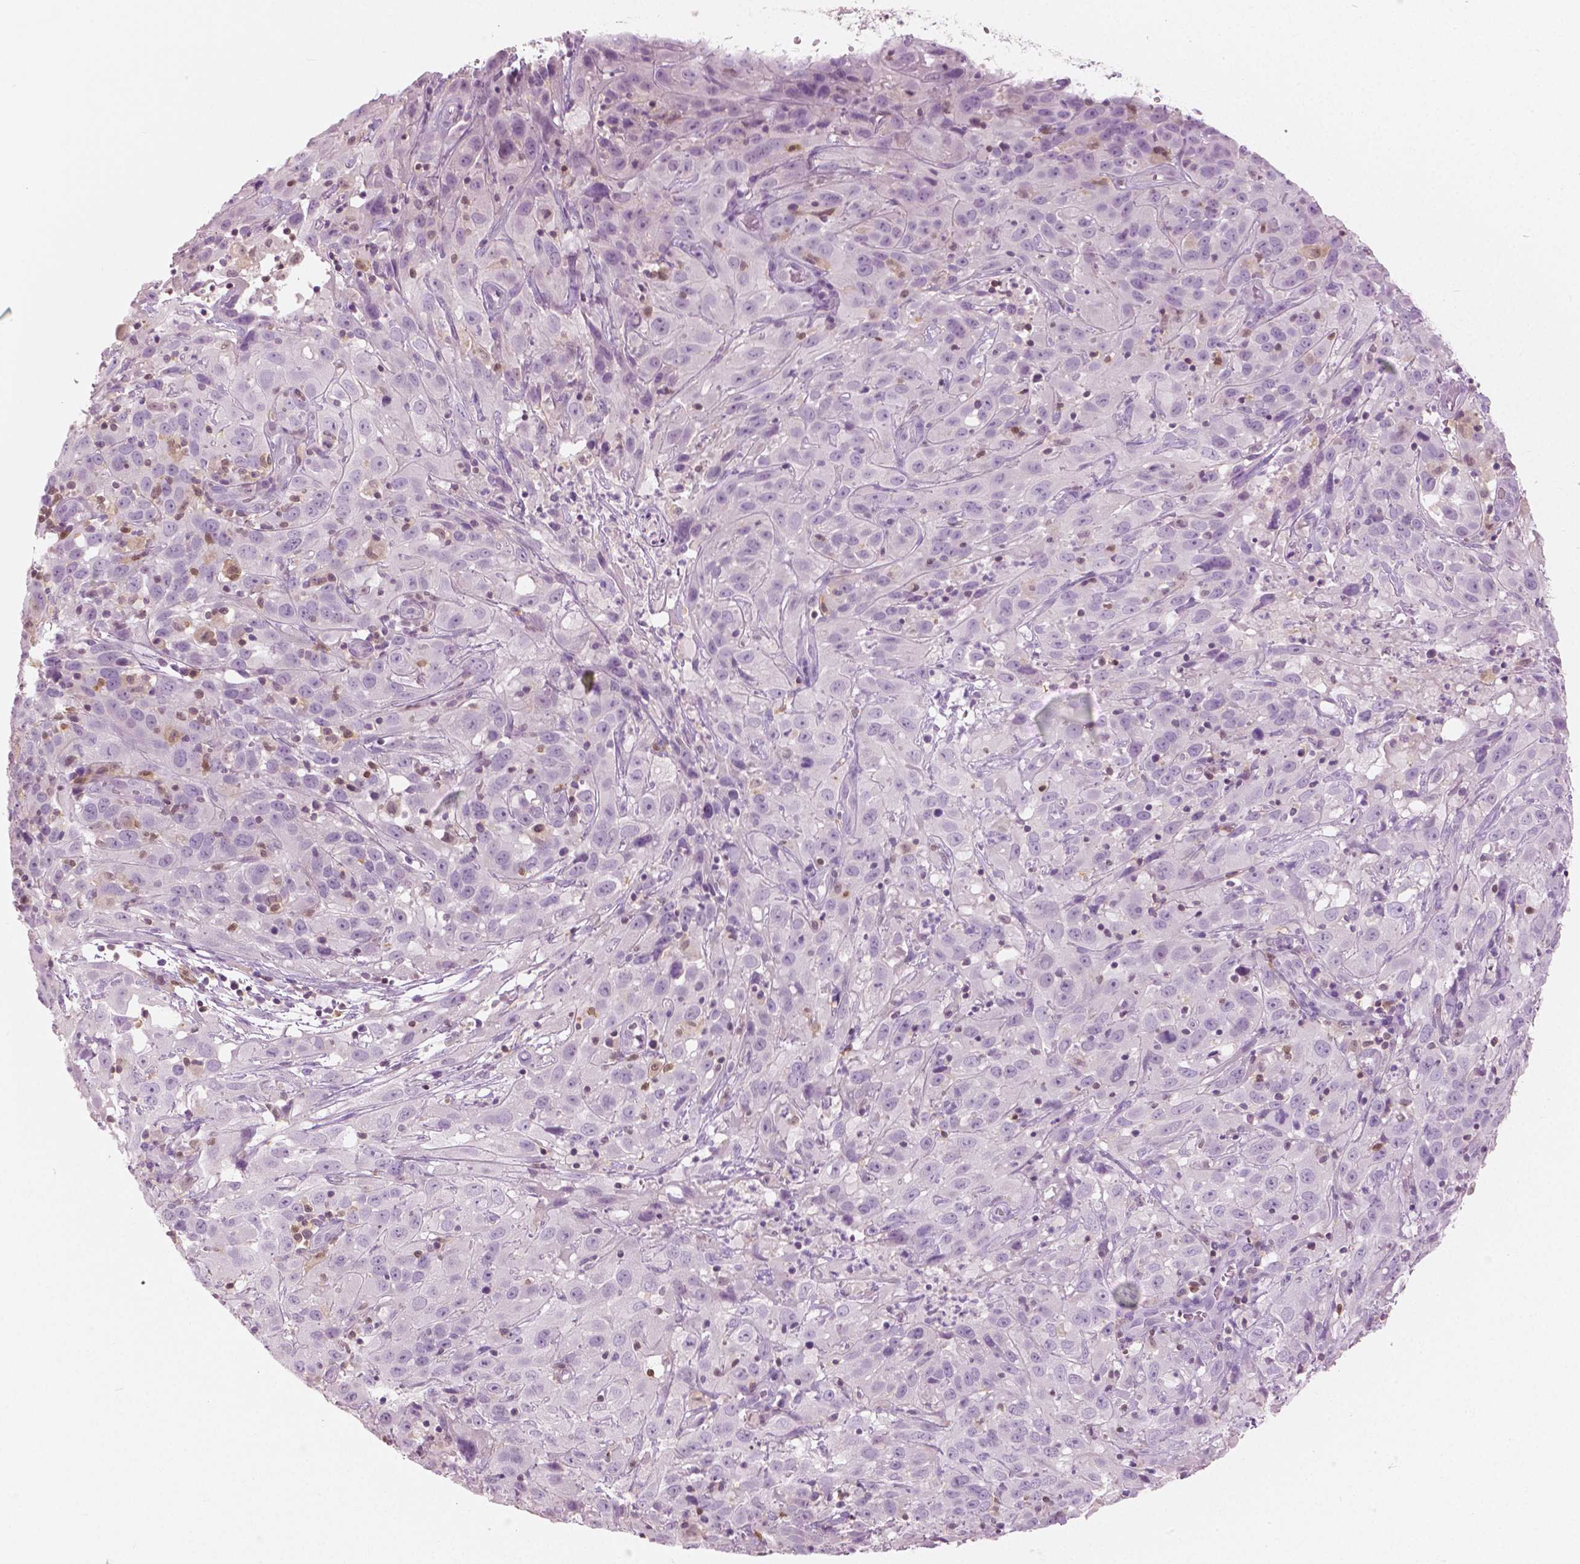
{"staining": {"intensity": "negative", "quantity": "none", "location": "none"}, "tissue": "cervical cancer", "cell_type": "Tumor cells", "image_type": "cancer", "snomed": [{"axis": "morphology", "description": "Squamous cell carcinoma, NOS"}, {"axis": "topography", "description": "Cervix"}], "caption": "IHC of squamous cell carcinoma (cervical) demonstrates no expression in tumor cells.", "gene": "GALM", "patient": {"sex": "female", "age": 32}}